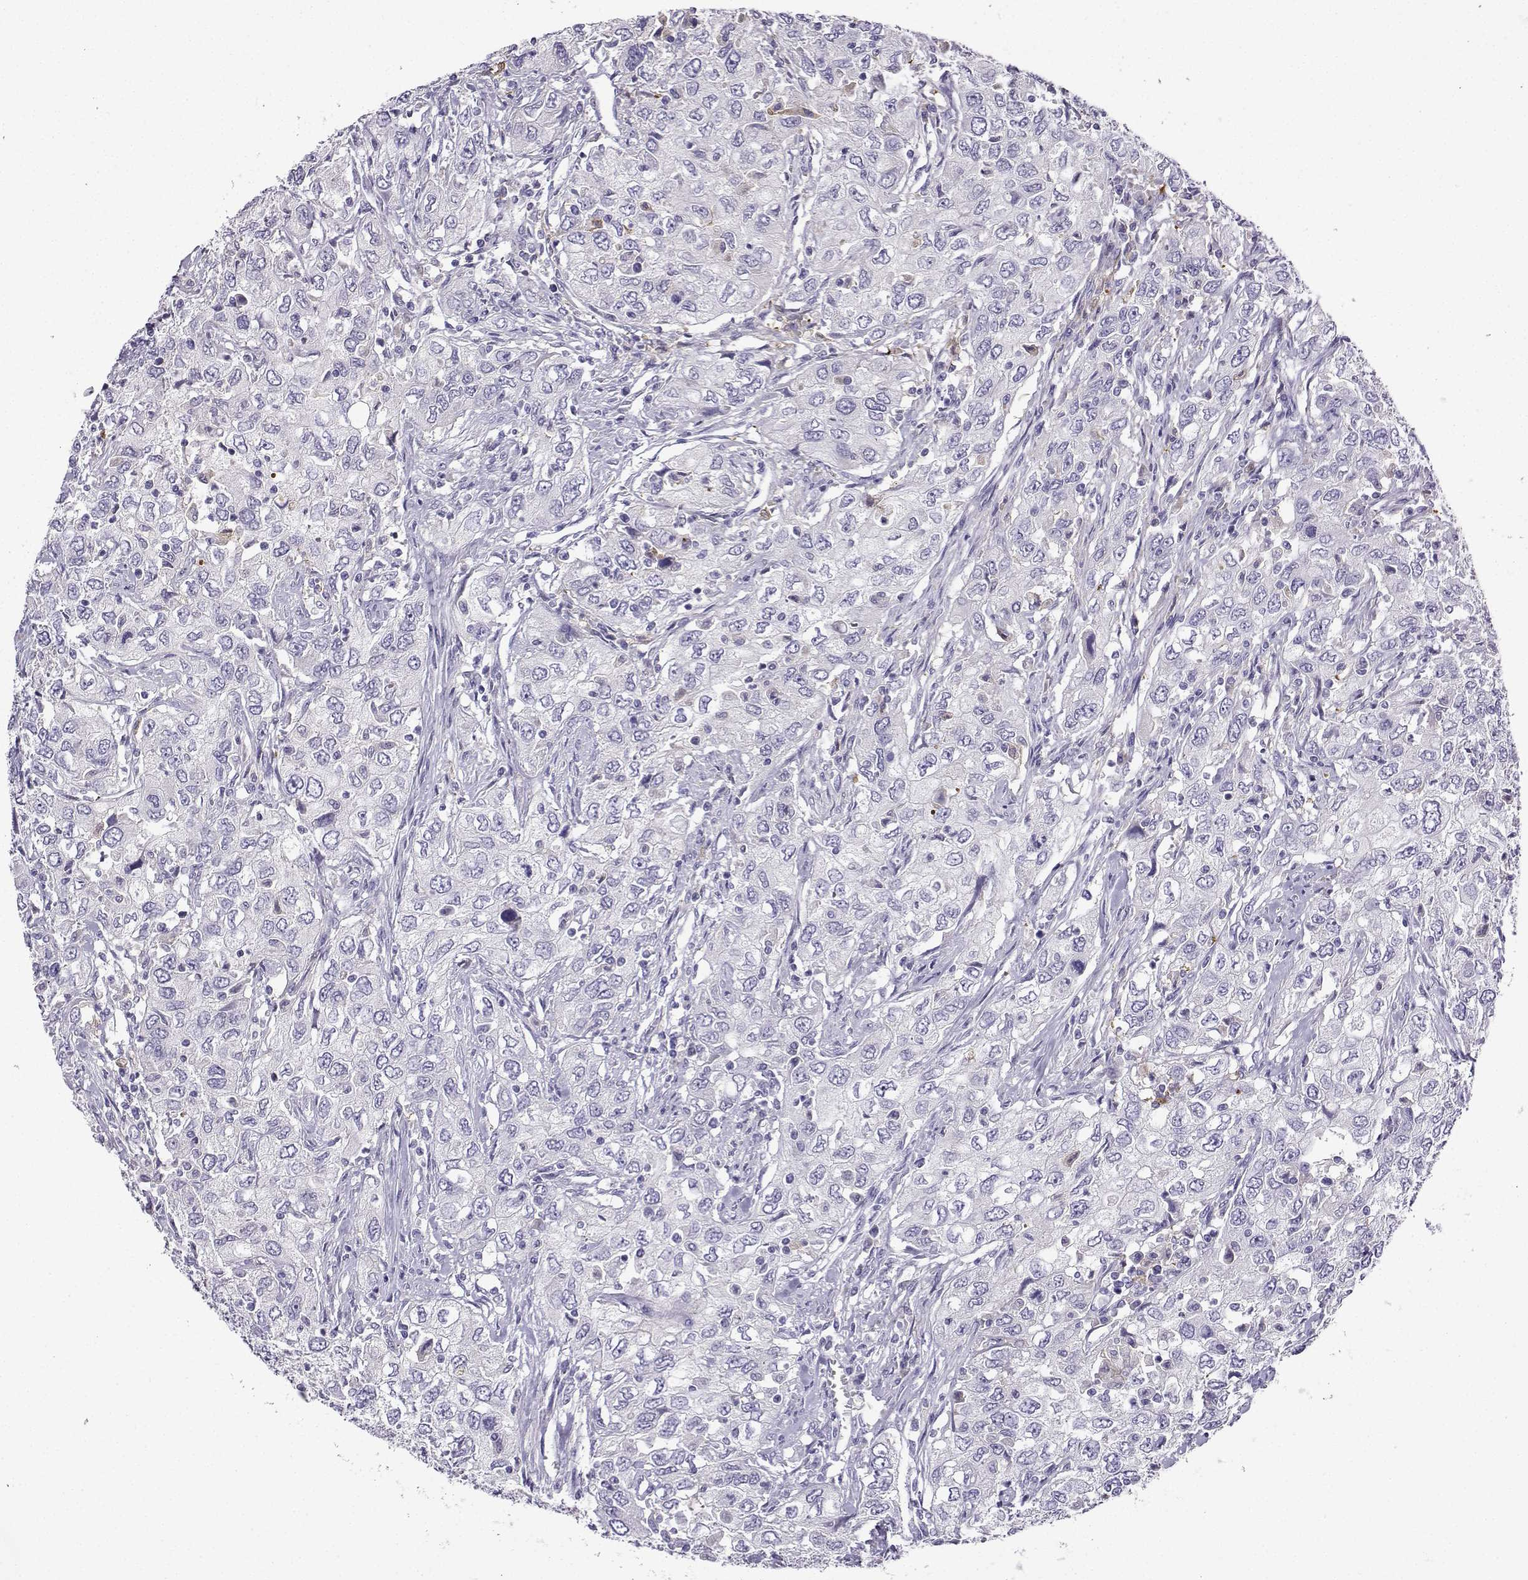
{"staining": {"intensity": "negative", "quantity": "none", "location": "none"}, "tissue": "urothelial cancer", "cell_type": "Tumor cells", "image_type": "cancer", "snomed": [{"axis": "morphology", "description": "Urothelial carcinoma, High grade"}, {"axis": "topography", "description": "Urinary bladder"}], "caption": "Protein analysis of urothelial cancer reveals no significant staining in tumor cells.", "gene": "LINGO1", "patient": {"sex": "male", "age": 76}}